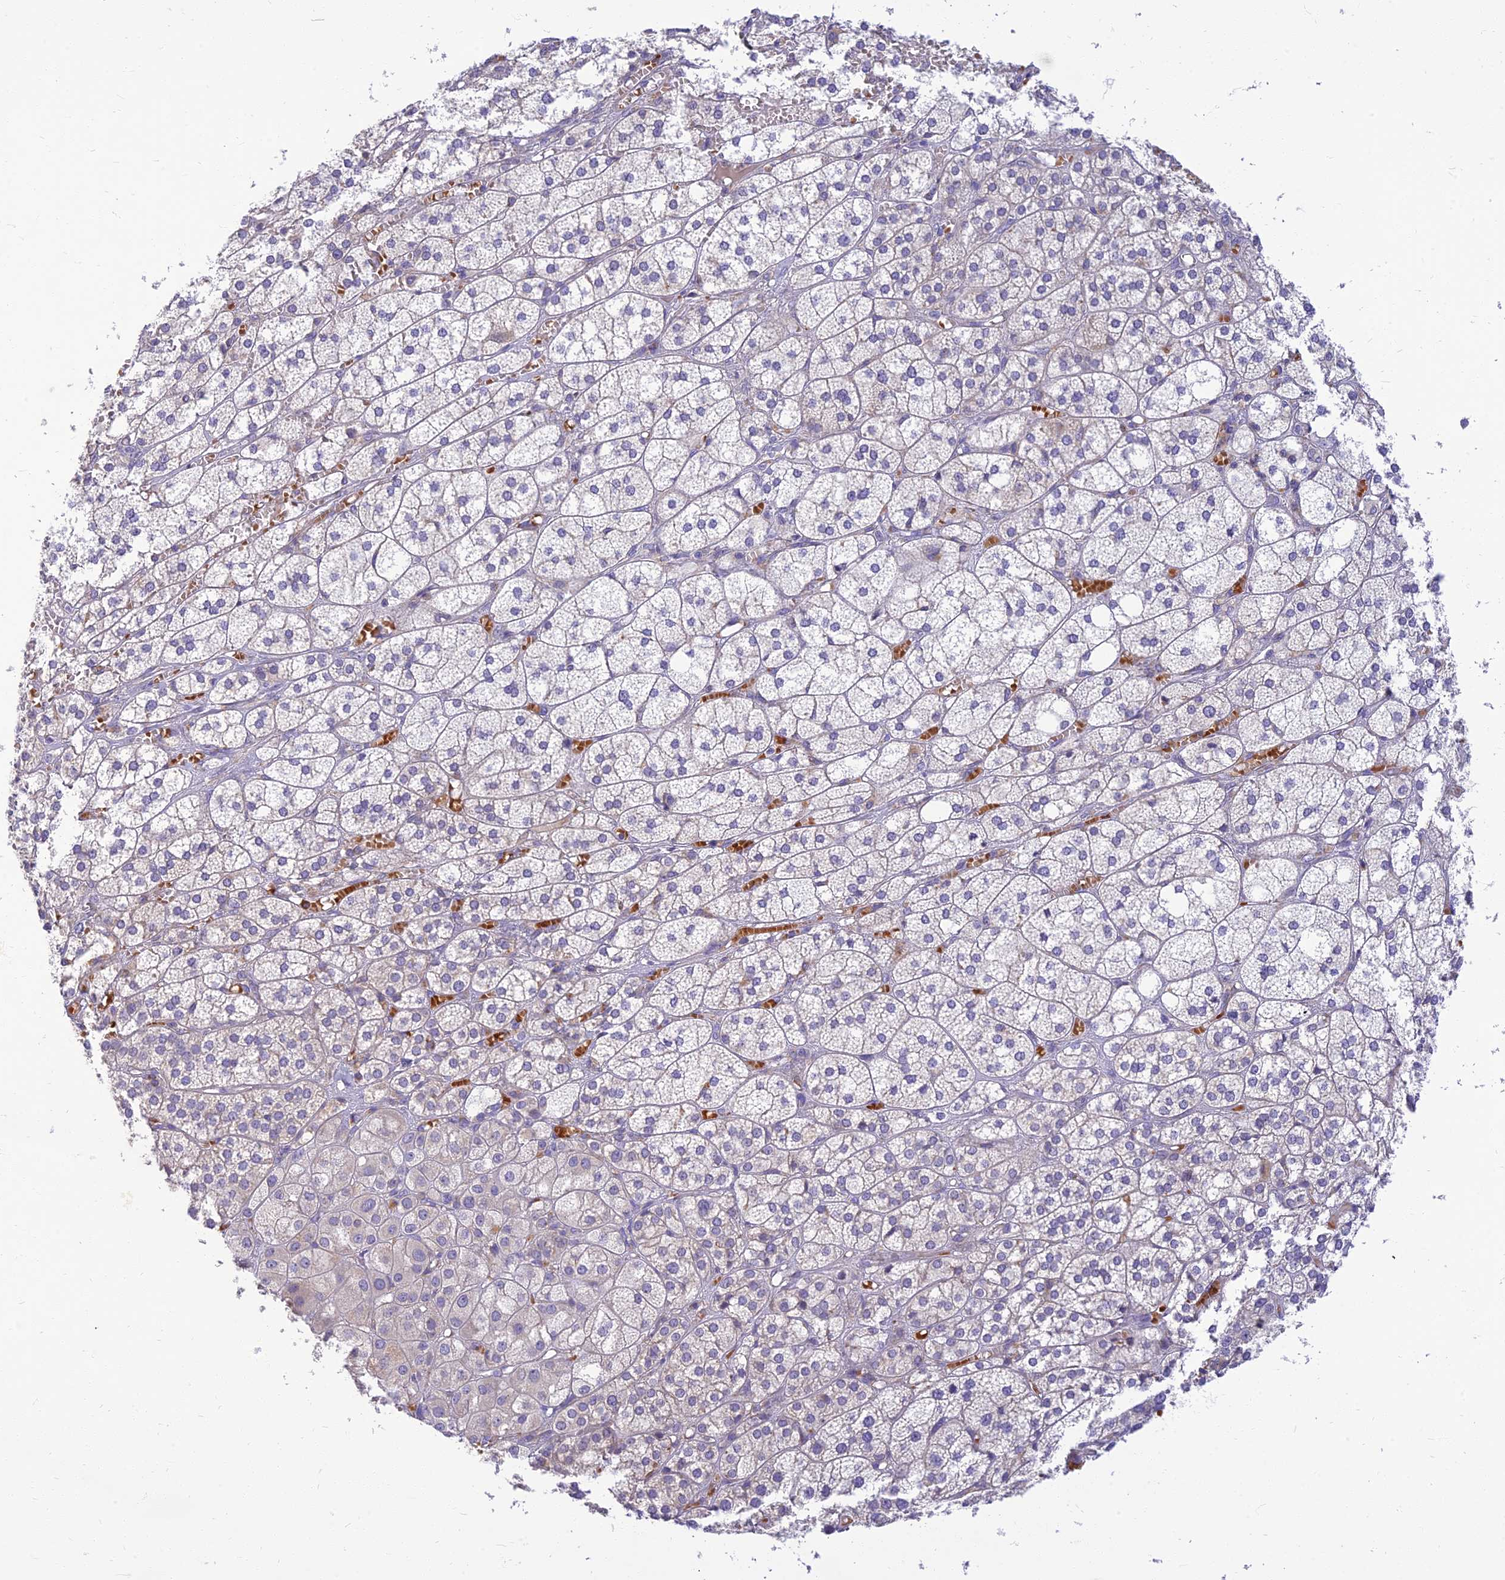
{"staining": {"intensity": "negative", "quantity": "none", "location": "none"}, "tissue": "adrenal gland", "cell_type": "Glandular cells", "image_type": "normal", "snomed": [{"axis": "morphology", "description": "Normal tissue, NOS"}, {"axis": "topography", "description": "Adrenal gland"}], "caption": "The micrograph demonstrates no significant staining in glandular cells of adrenal gland. Brightfield microscopy of immunohistochemistry stained with DAB (brown) and hematoxylin (blue), captured at high magnification.", "gene": "CLIP4", "patient": {"sex": "female", "age": 61}}